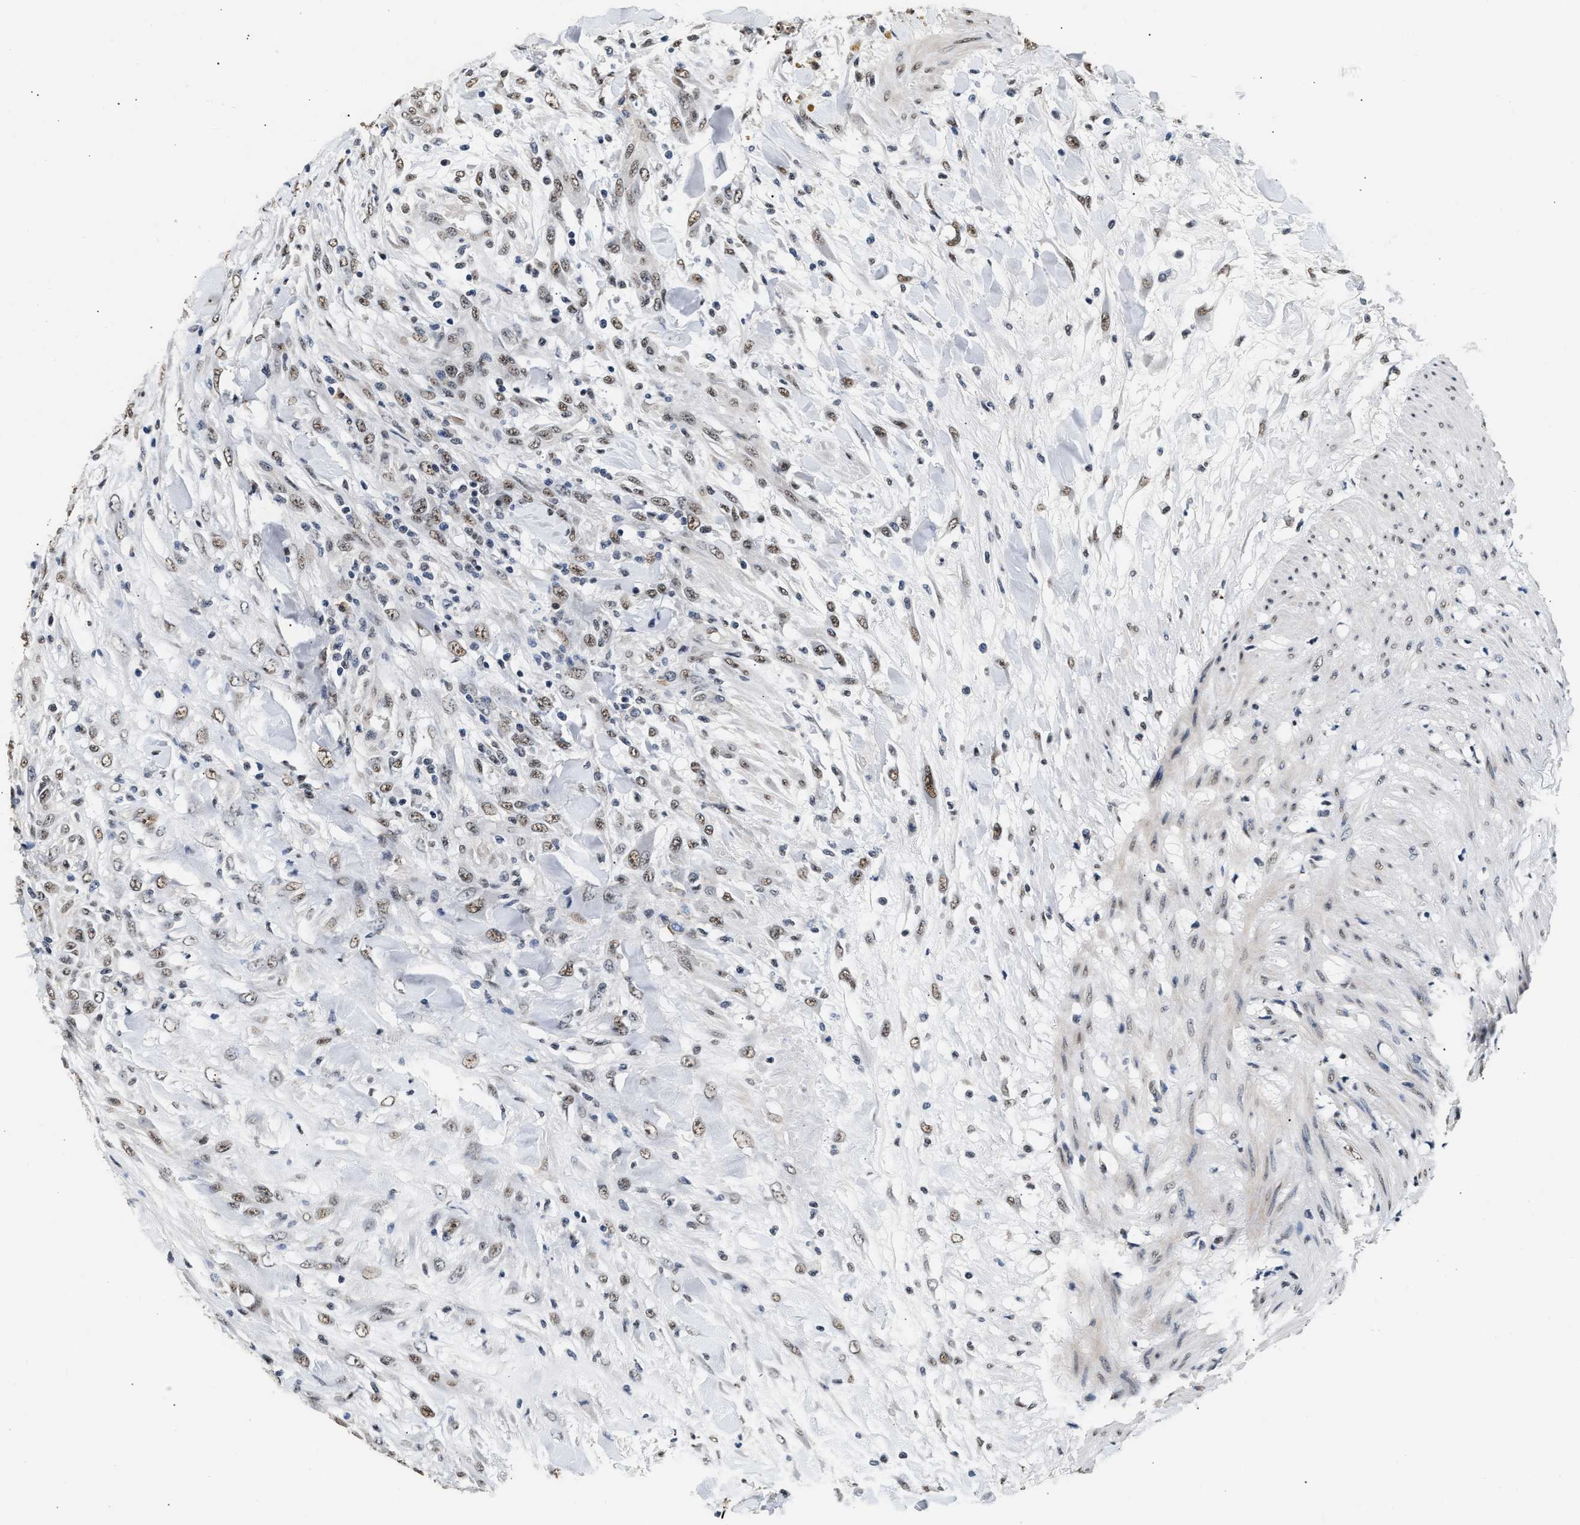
{"staining": {"intensity": "weak", "quantity": ">75%", "location": "nuclear"}, "tissue": "testis cancer", "cell_type": "Tumor cells", "image_type": "cancer", "snomed": [{"axis": "morphology", "description": "Seminoma, NOS"}, {"axis": "topography", "description": "Testis"}], "caption": "An image of human testis cancer (seminoma) stained for a protein exhibits weak nuclear brown staining in tumor cells.", "gene": "THOC1", "patient": {"sex": "male", "age": 59}}